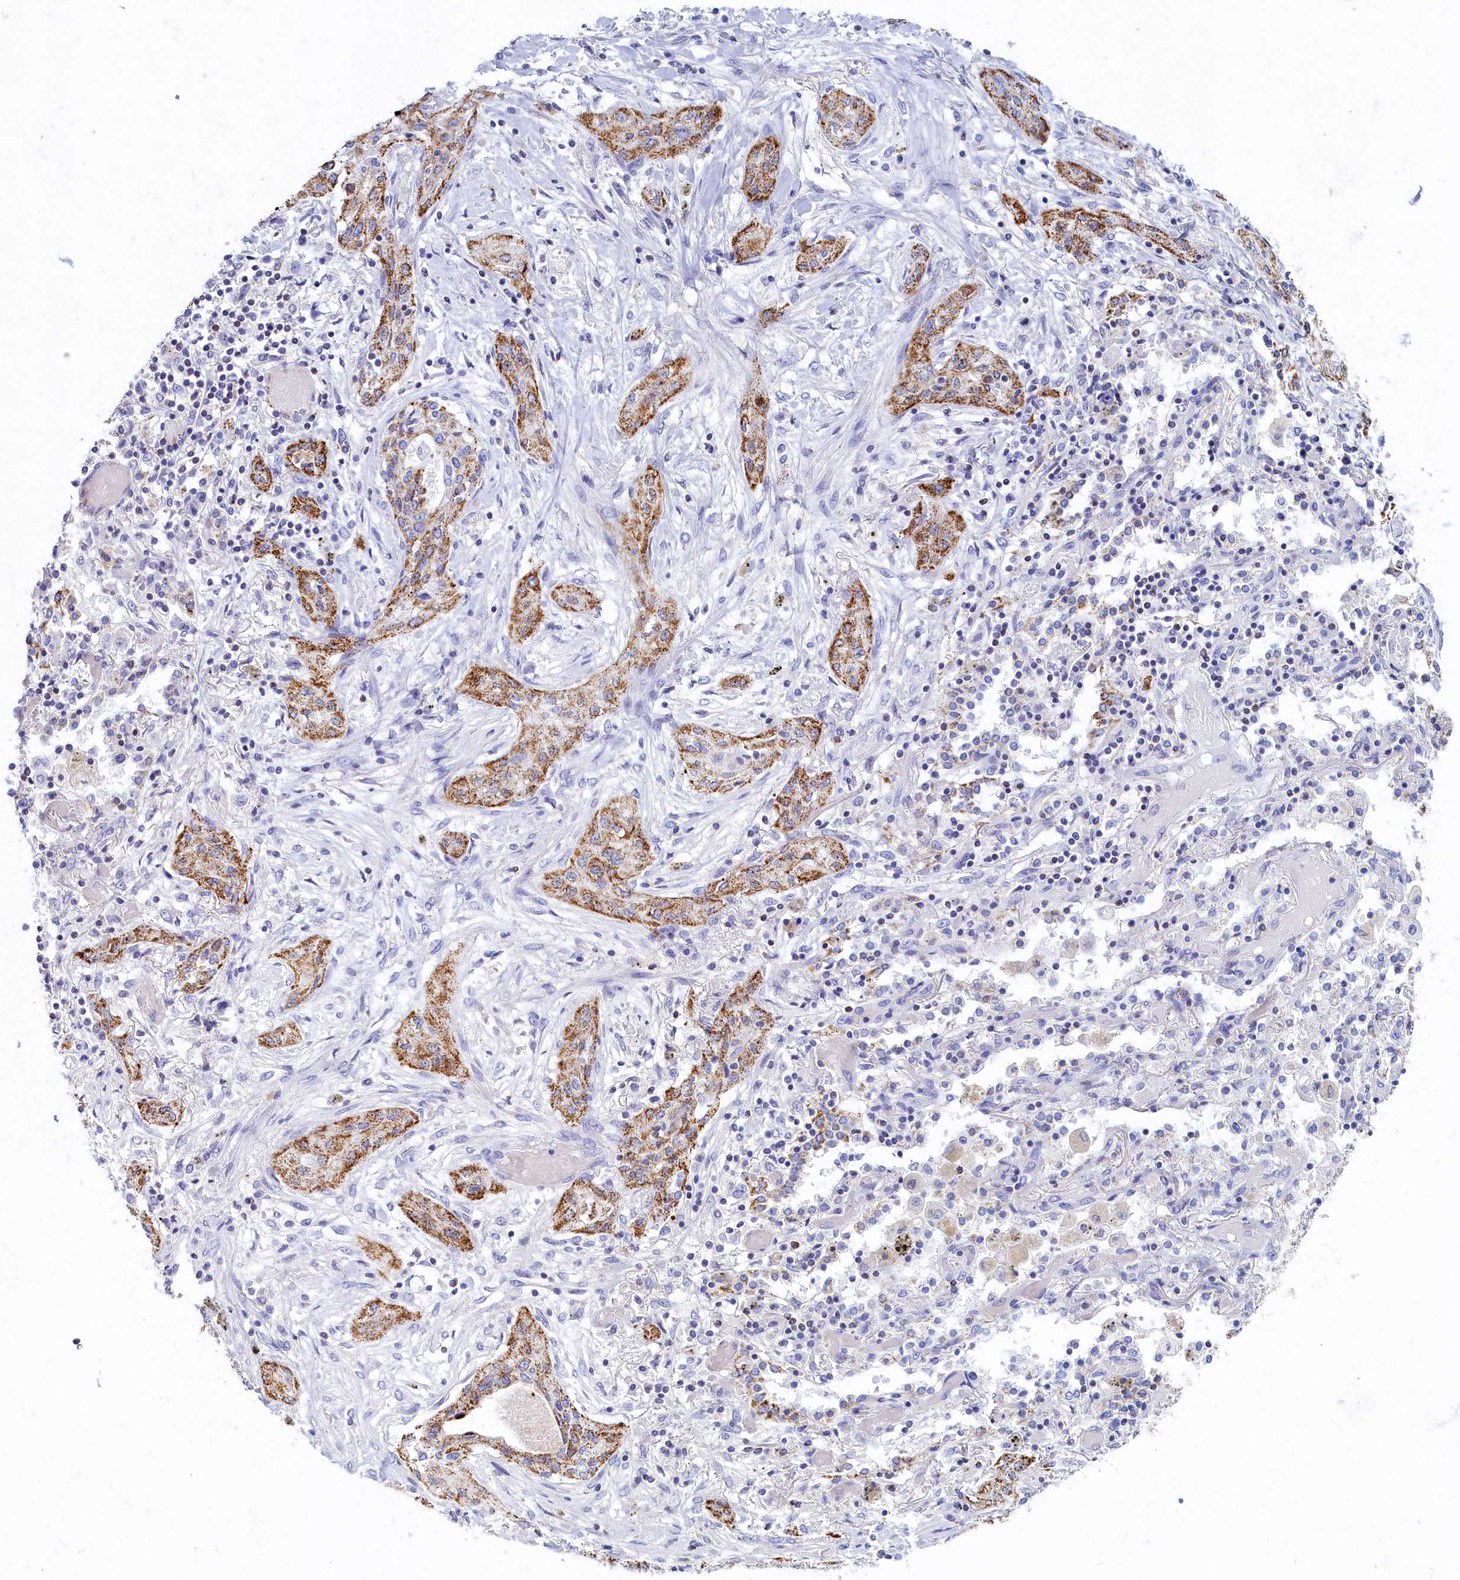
{"staining": {"intensity": "moderate", "quantity": ">75%", "location": "cytoplasmic/membranous"}, "tissue": "lung cancer", "cell_type": "Tumor cells", "image_type": "cancer", "snomed": [{"axis": "morphology", "description": "Squamous cell carcinoma, NOS"}, {"axis": "topography", "description": "Lung"}], "caption": "Immunohistochemical staining of lung cancer (squamous cell carcinoma) displays moderate cytoplasmic/membranous protein staining in about >75% of tumor cells.", "gene": "OCIAD2", "patient": {"sex": "female", "age": 47}}